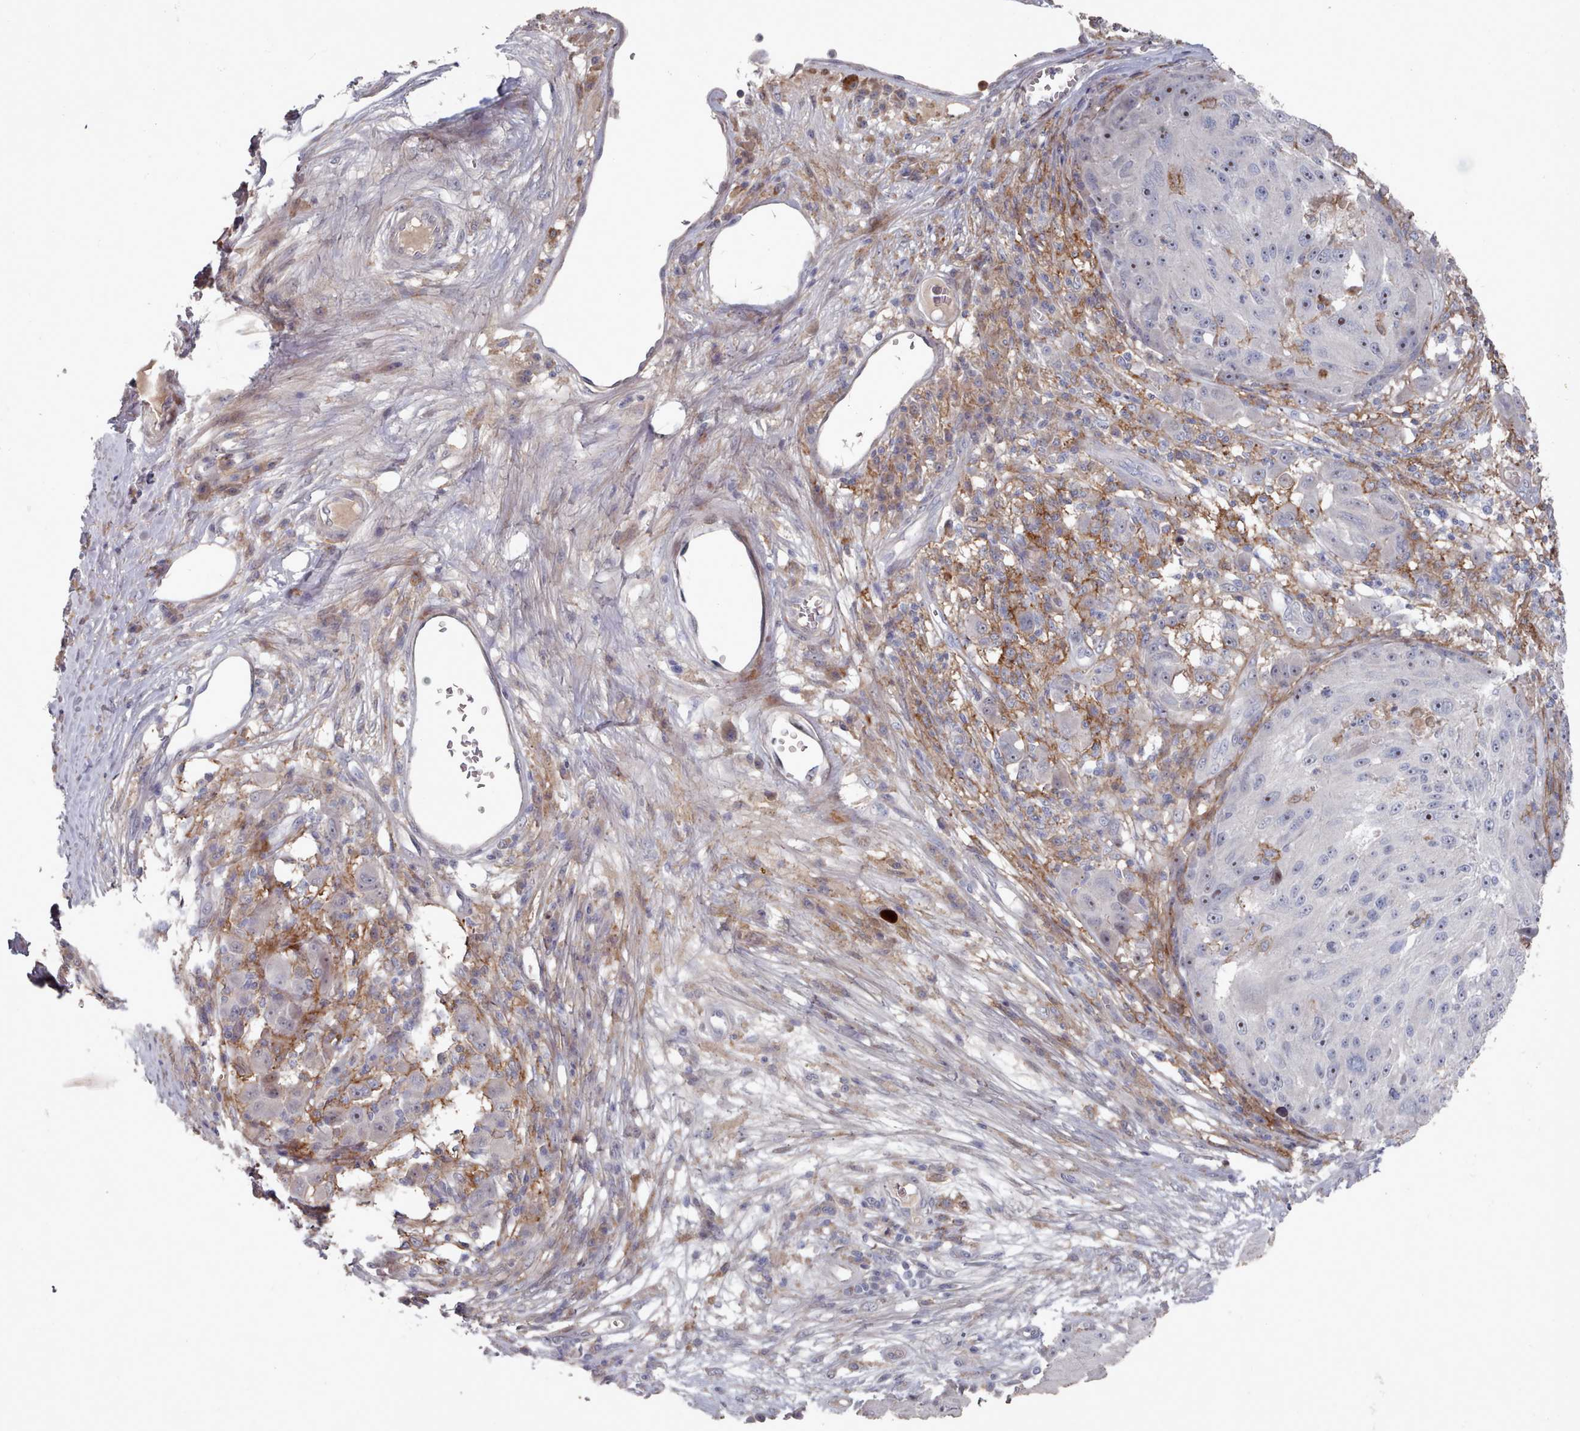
{"staining": {"intensity": "negative", "quantity": "none", "location": "none"}, "tissue": "melanoma", "cell_type": "Tumor cells", "image_type": "cancer", "snomed": [{"axis": "morphology", "description": "Malignant melanoma, NOS"}, {"axis": "topography", "description": "Skin"}], "caption": "DAB immunohistochemical staining of human melanoma exhibits no significant expression in tumor cells.", "gene": "COL8A2", "patient": {"sex": "male", "age": 53}}